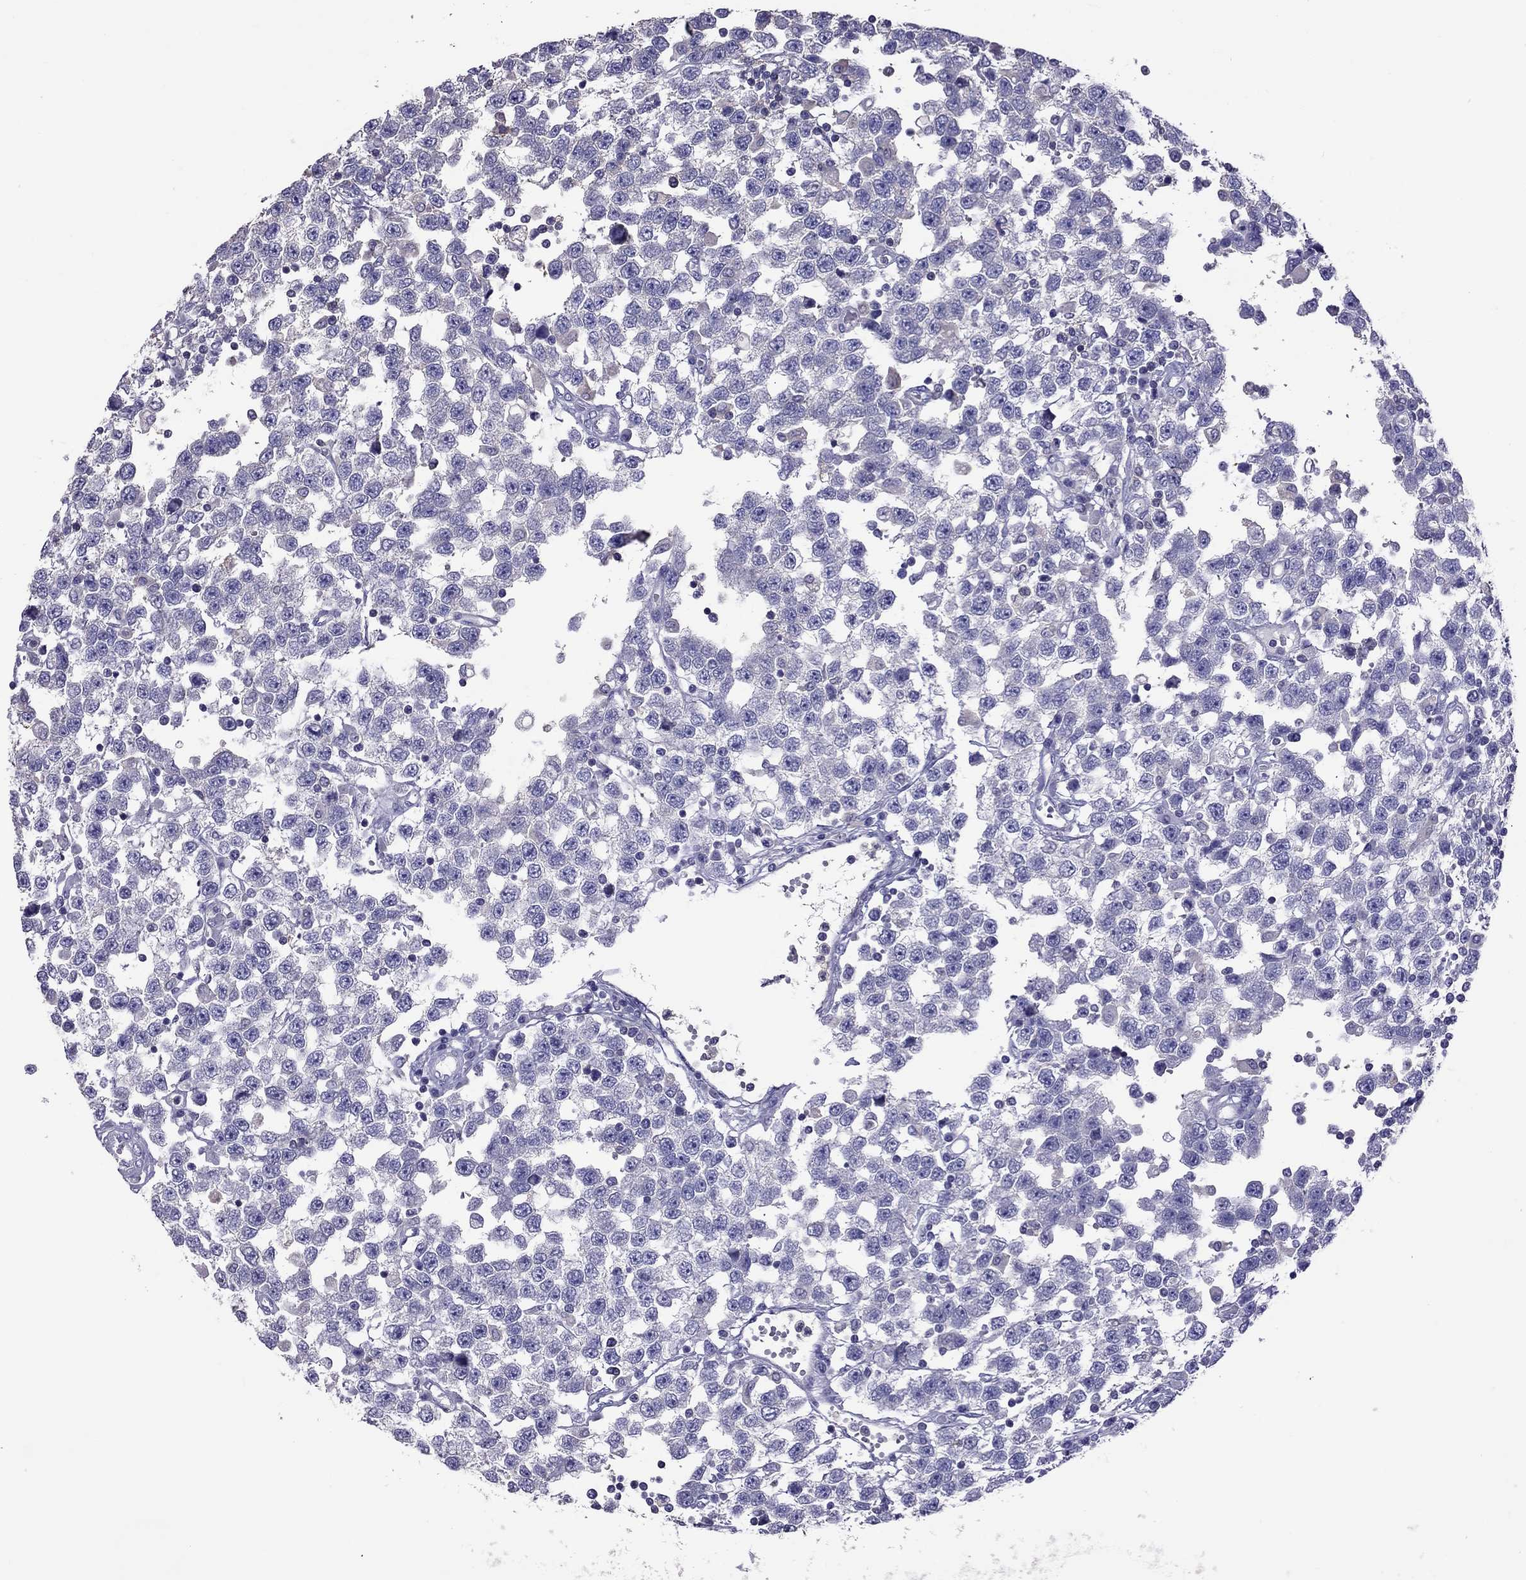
{"staining": {"intensity": "negative", "quantity": "none", "location": "none"}, "tissue": "testis cancer", "cell_type": "Tumor cells", "image_type": "cancer", "snomed": [{"axis": "morphology", "description": "Seminoma, NOS"}, {"axis": "topography", "description": "Testis"}], "caption": "Tumor cells are negative for protein expression in human testis cancer.", "gene": "TEX22", "patient": {"sex": "male", "age": 34}}